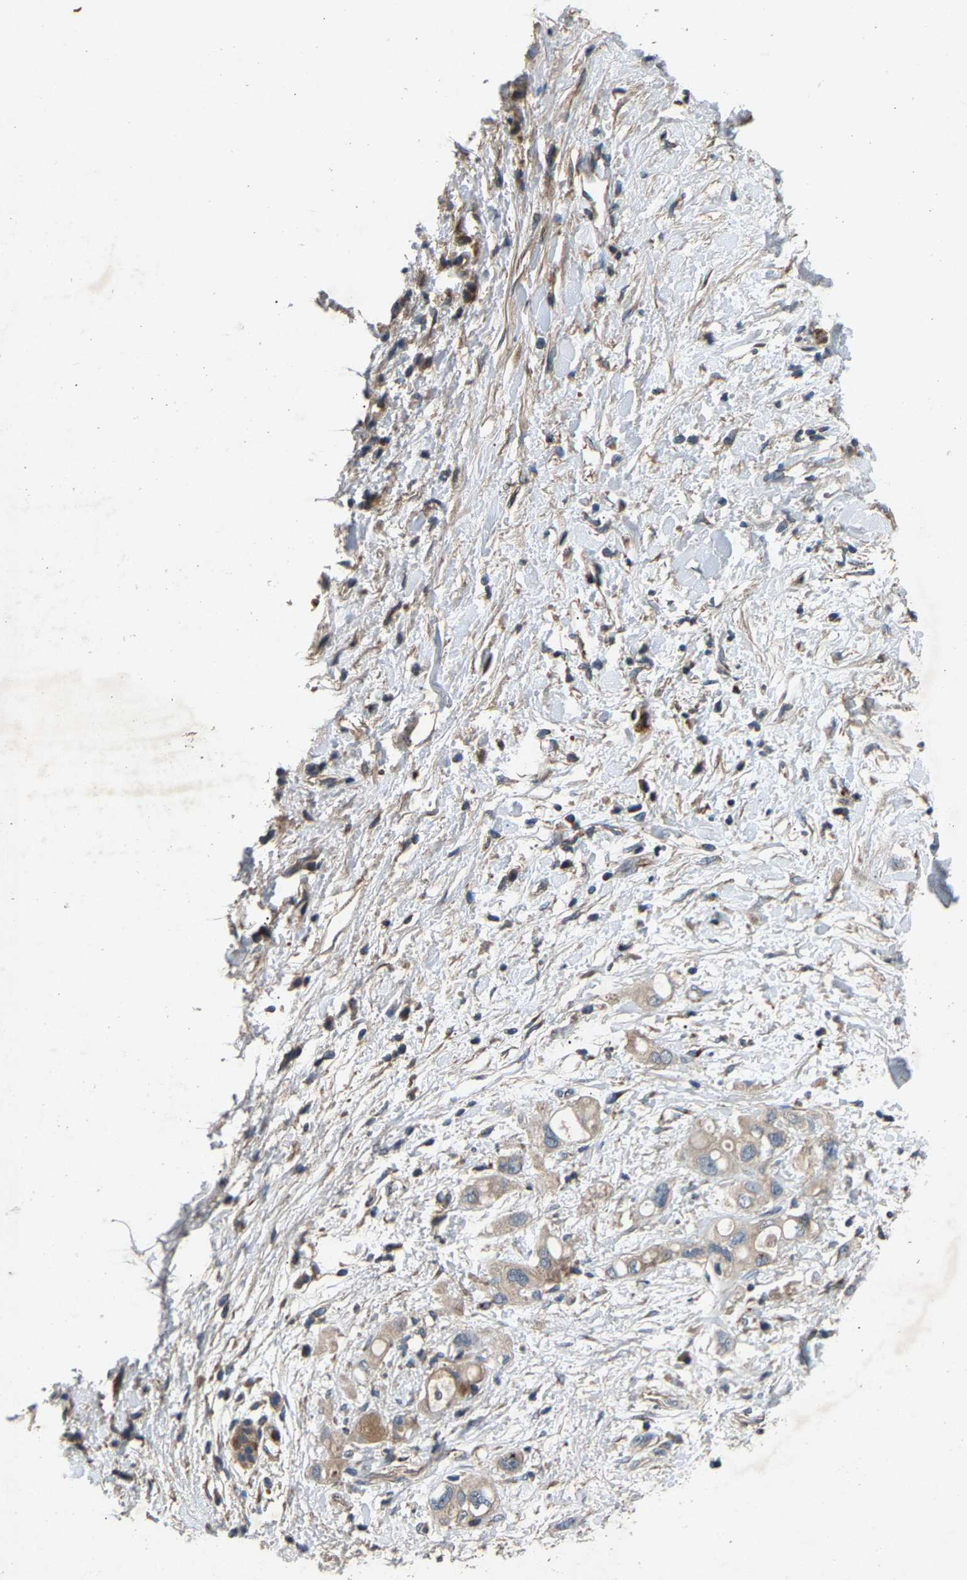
{"staining": {"intensity": "weak", "quantity": ">75%", "location": "cytoplasmic/membranous"}, "tissue": "pancreatic cancer", "cell_type": "Tumor cells", "image_type": "cancer", "snomed": [{"axis": "morphology", "description": "Adenocarcinoma, NOS"}, {"axis": "topography", "description": "Pancreas"}], "caption": "Brown immunohistochemical staining in adenocarcinoma (pancreatic) demonstrates weak cytoplasmic/membranous positivity in approximately >75% of tumor cells.", "gene": "PPID", "patient": {"sex": "female", "age": 56}}